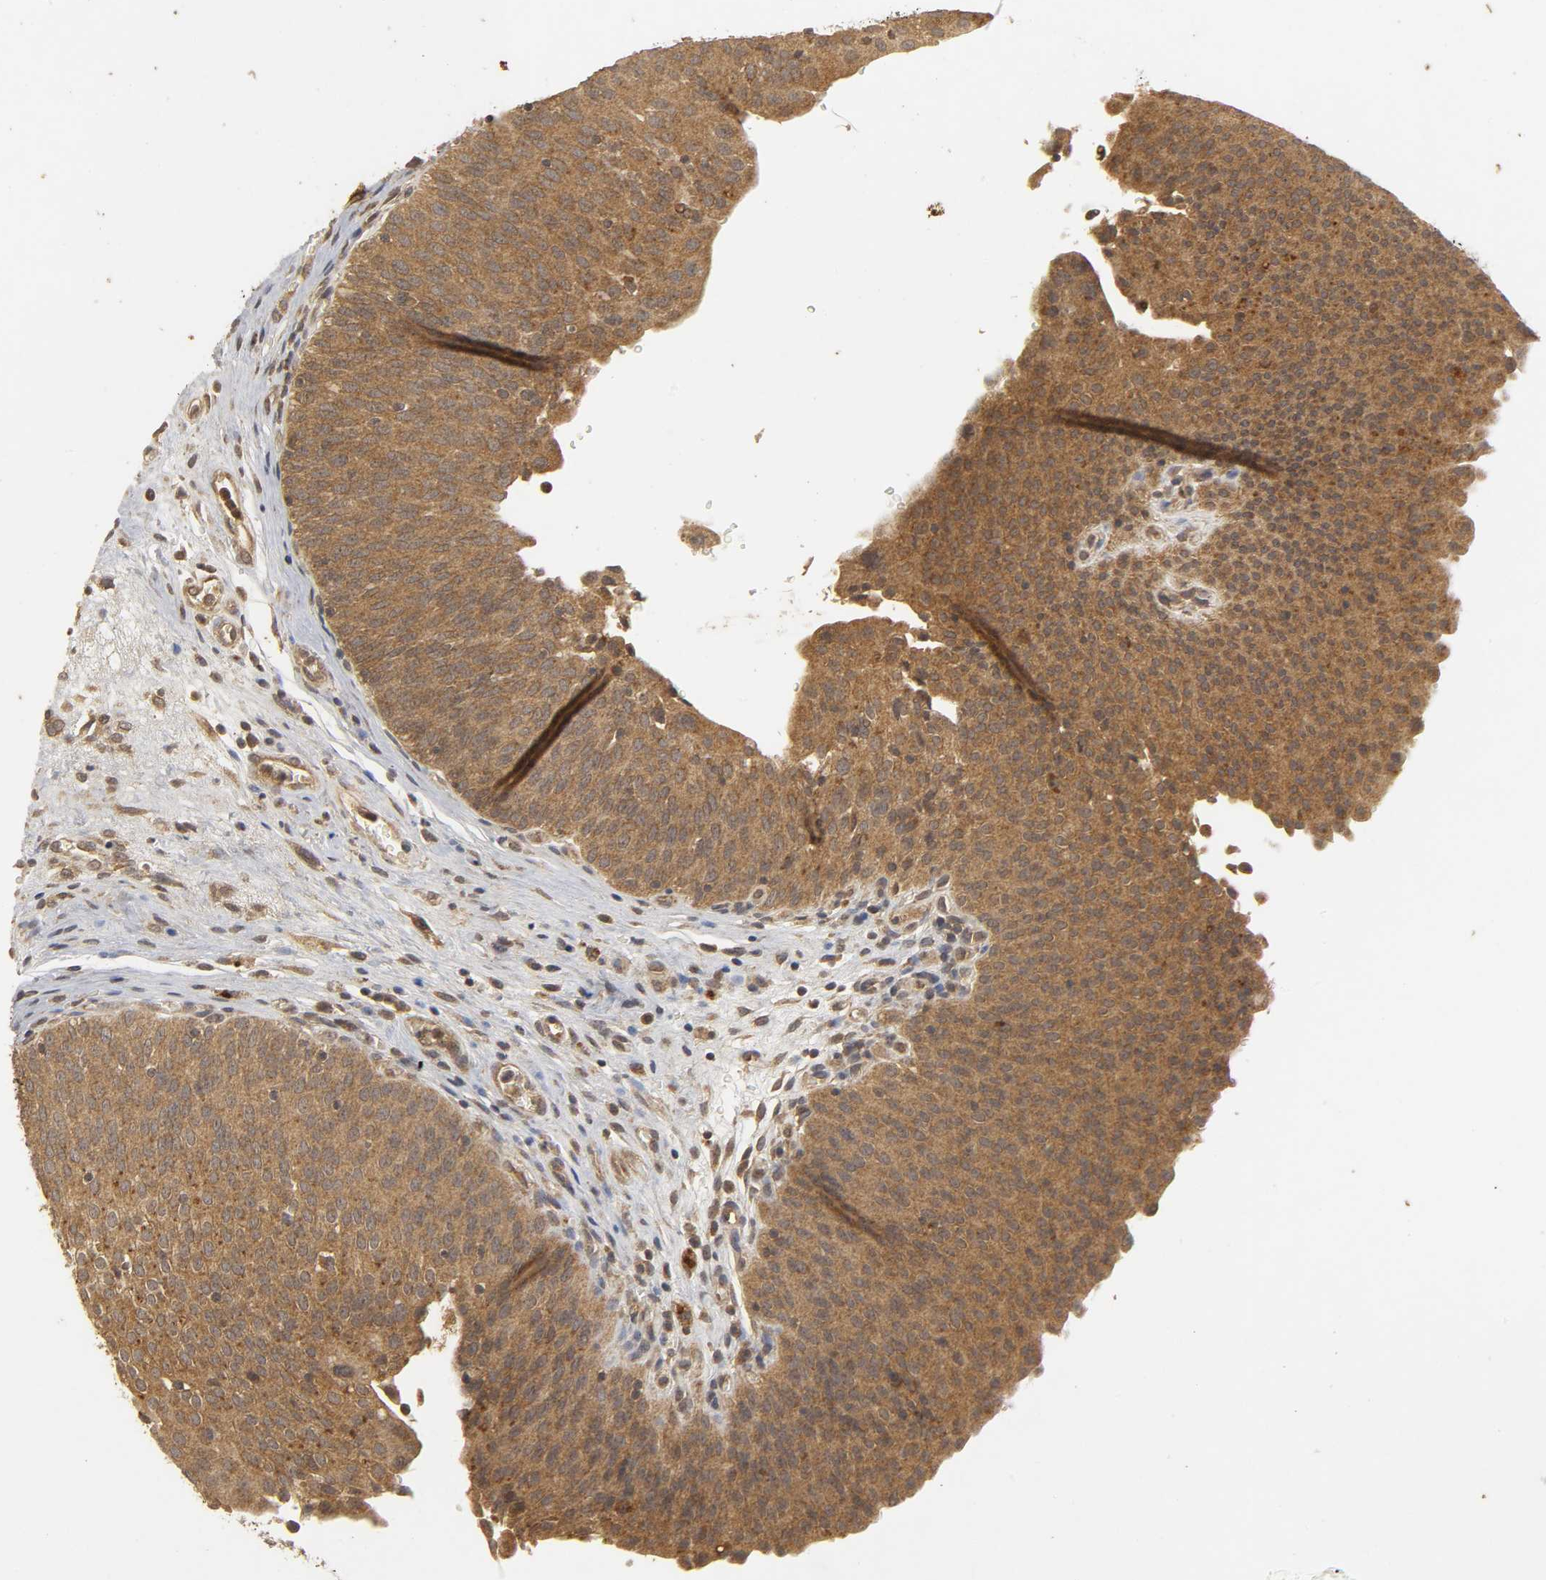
{"staining": {"intensity": "moderate", "quantity": ">75%", "location": "cytoplasmic/membranous"}, "tissue": "urinary bladder", "cell_type": "Urothelial cells", "image_type": "normal", "snomed": [{"axis": "morphology", "description": "Normal tissue, NOS"}, {"axis": "morphology", "description": "Dysplasia, NOS"}, {"axis": "topography", "description": "Urinary bladder"}], "caption": "DAB immunohistochemical staining of unremarkable human urinary bladder exhibits moderate cytoplasmic/membranous protein expression in approximately >75% of urothelial cells. (Stains: DAB in brown, nuclei in blue, Microscopy: brightfield microscopy at high magnification).", "gene": "TRAF6", "patient": {"sex": "male", "age": 35}}